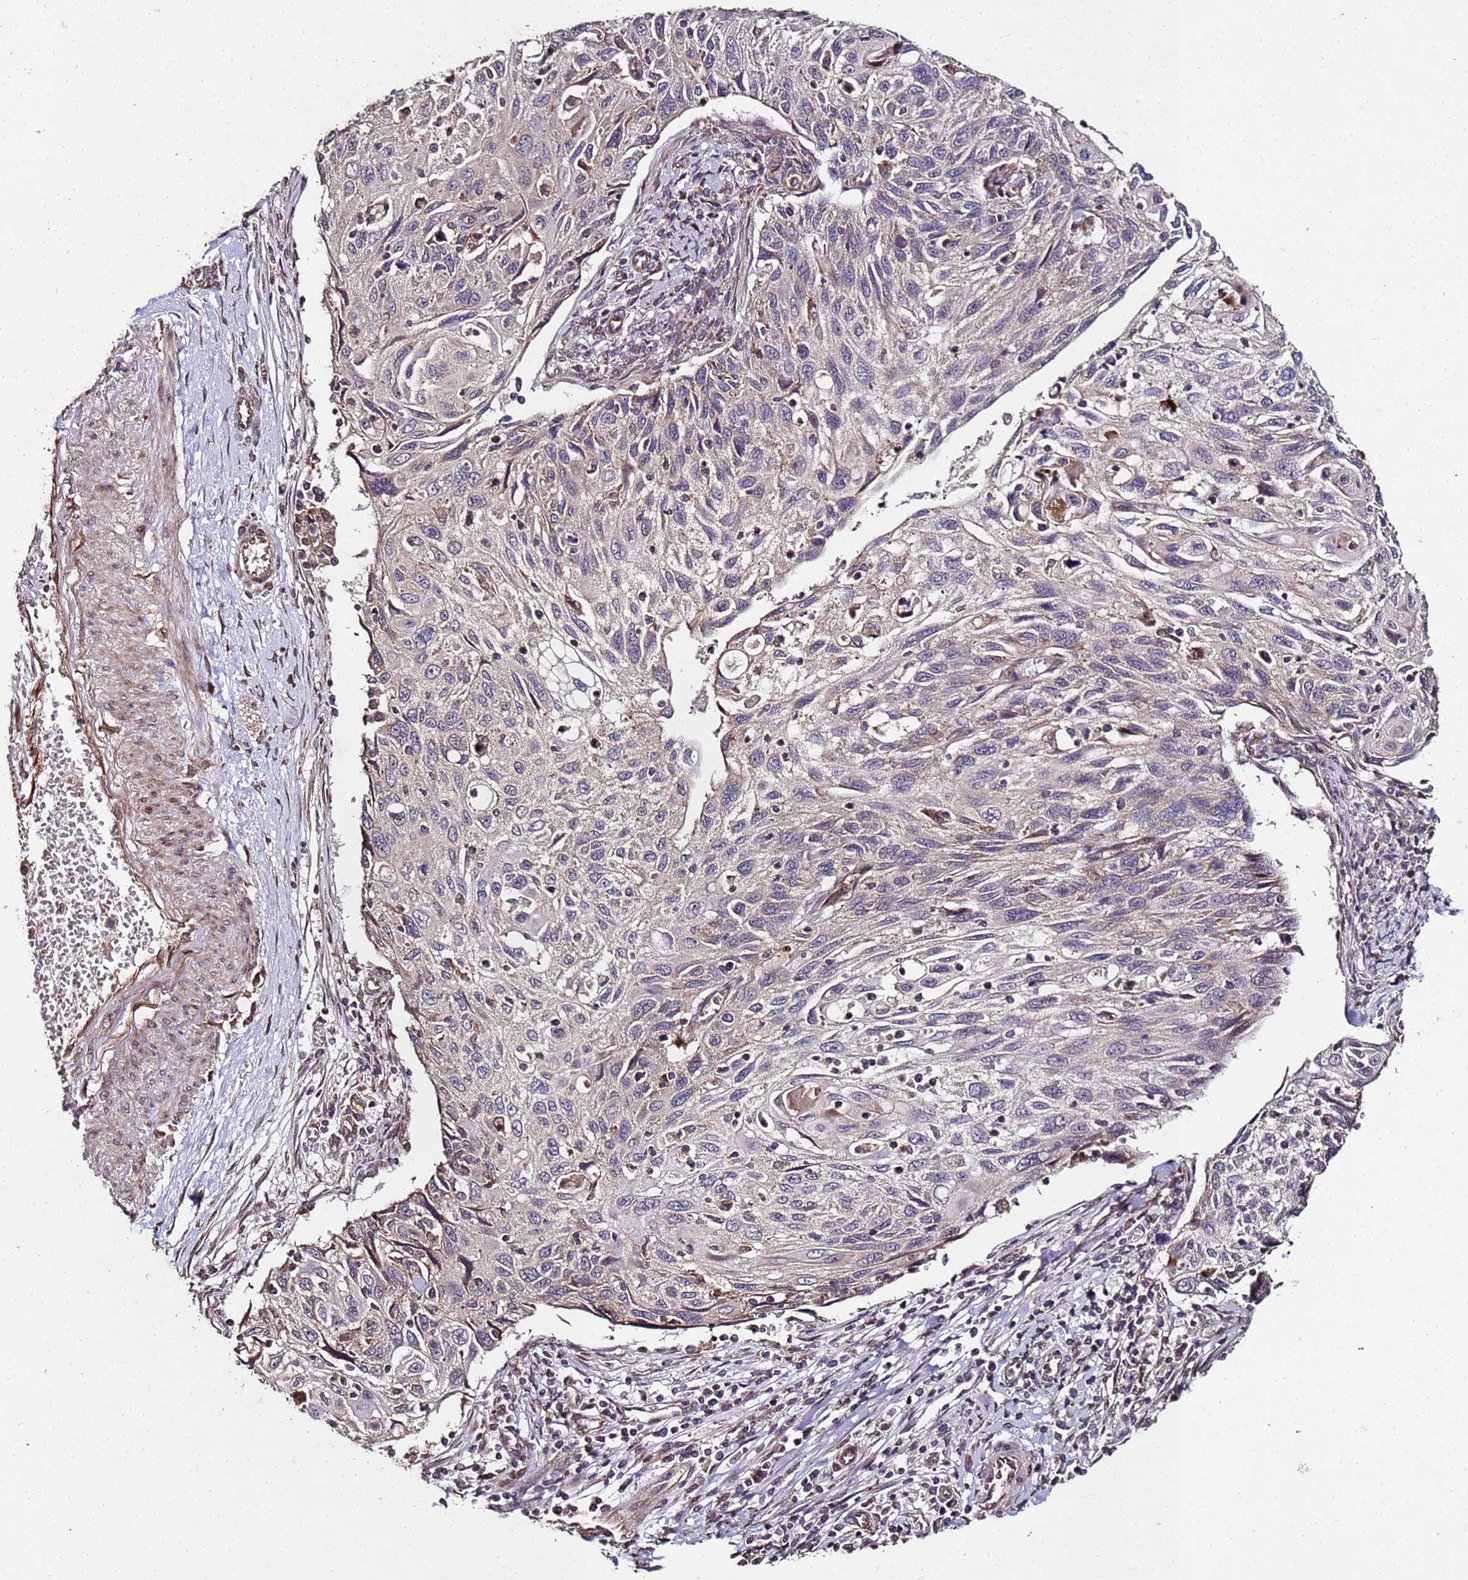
{"staining": {"intensity": "negative", "quantity": "none", "location": "none"}, "tissue": "cervical cancer", "cell_type": "Tumor cells", "image_type": "cancer", "snomed": [{"axis": "morphology", "description": "Squamous cell carcinoma, NOS"}, {"axis": "topography", "description": "Cervix"}], "caption": "High magnification brightfield microscopy of cervical squamous cell carcinoma stained with DAB (3,3'-diaminobenzidine) (brown) and counterstained with hematoxylin (blue): tumor cells show no significant positivity.", "gene": "PRODH", "patient": {"sex": "female", "age": 70}}